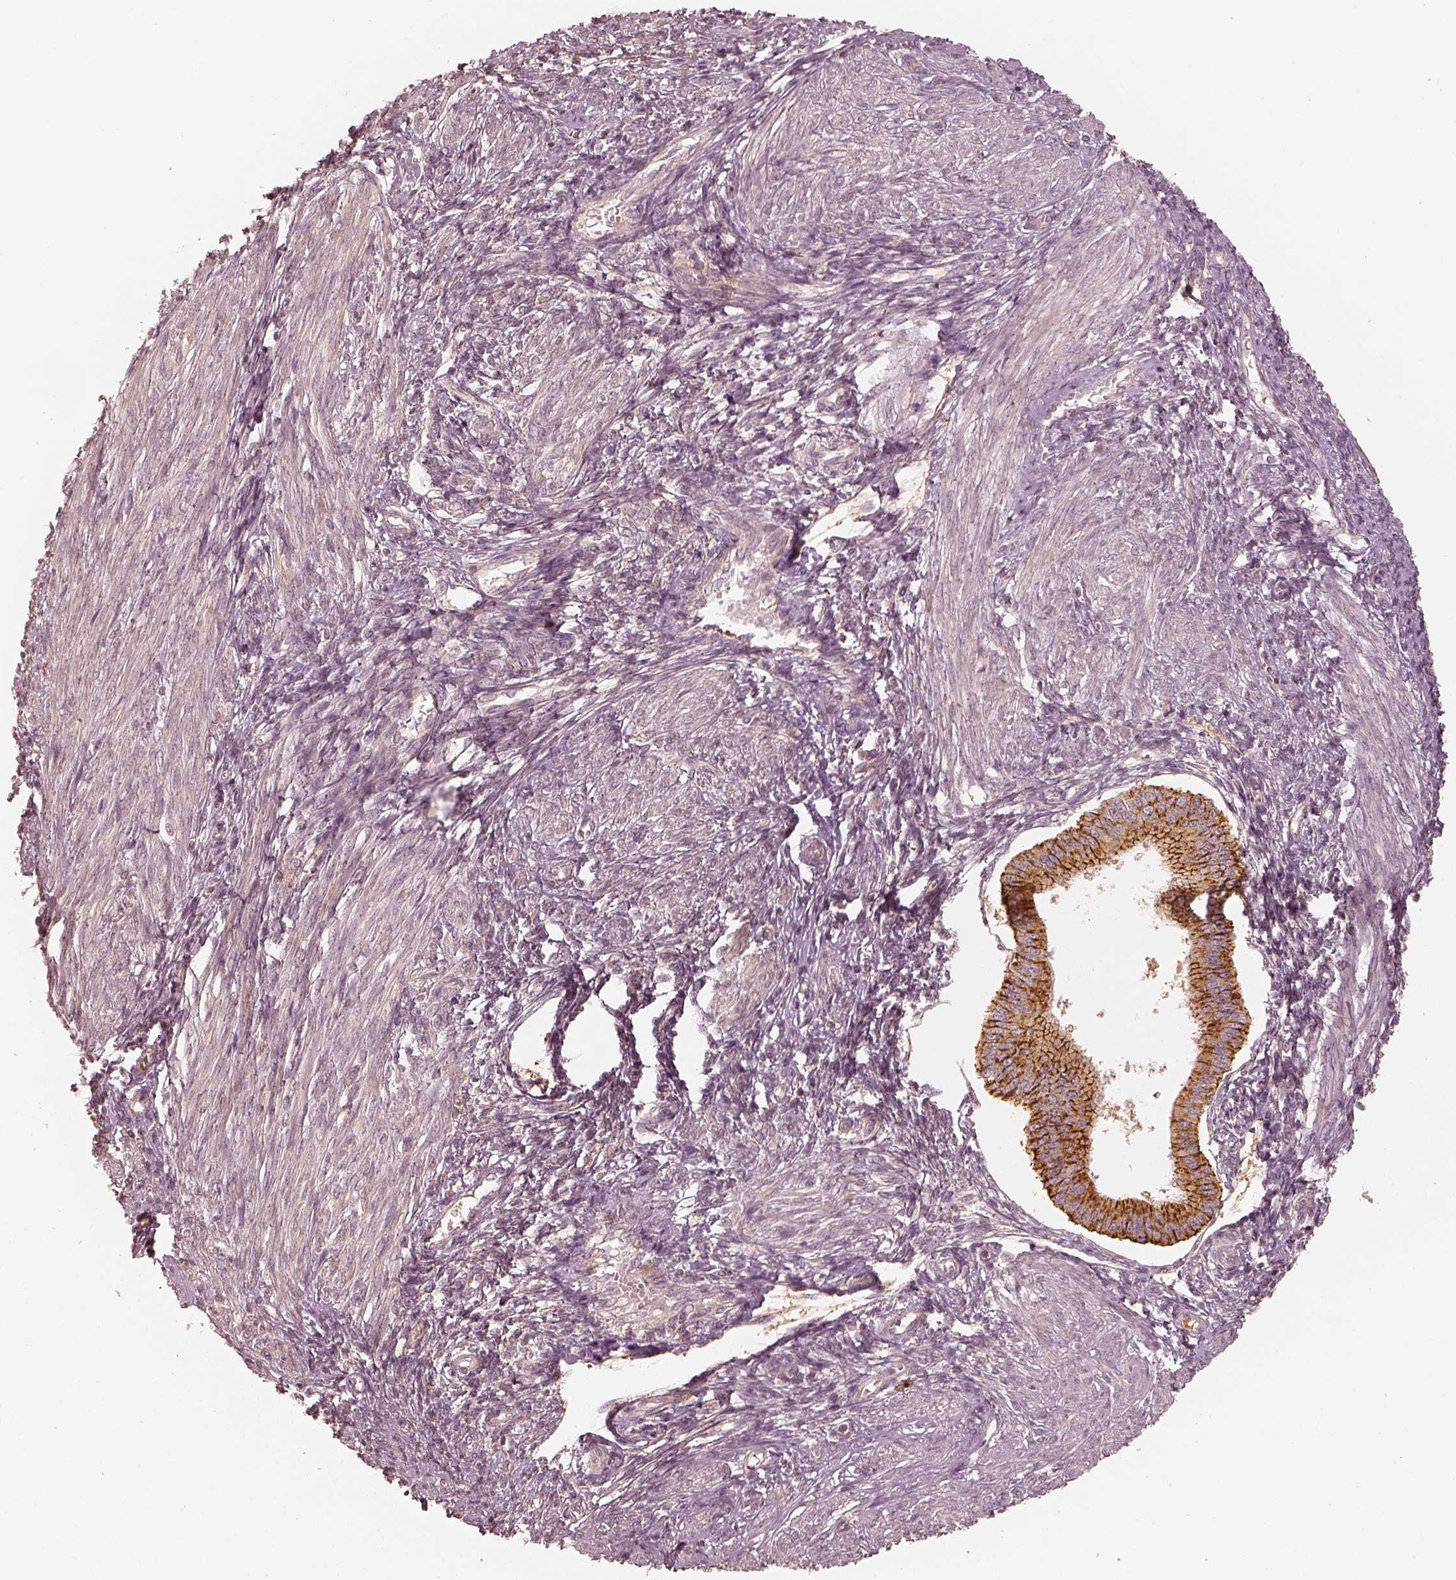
{"staining": {"intensity": "negative", "quantity": "none", "location": "none"}, "tissue": "endometrium", "cell_type": "Cells in endometrial stroma", "image_type": "normal", "snomed": [{"axis": "morphology", "description": "Normal tissue, NOS"}, {"axis": "topography", "description": "Endometrium"}], "caption": "Immunohistochemistry (IHC) histopathology image of normal endometrium: endometrium stained with DAB exhibits no significant protein positivity in cells in endometrial stroma.", "gene": "GORASP2", "patient": {"sex": "female", "age": 42}}